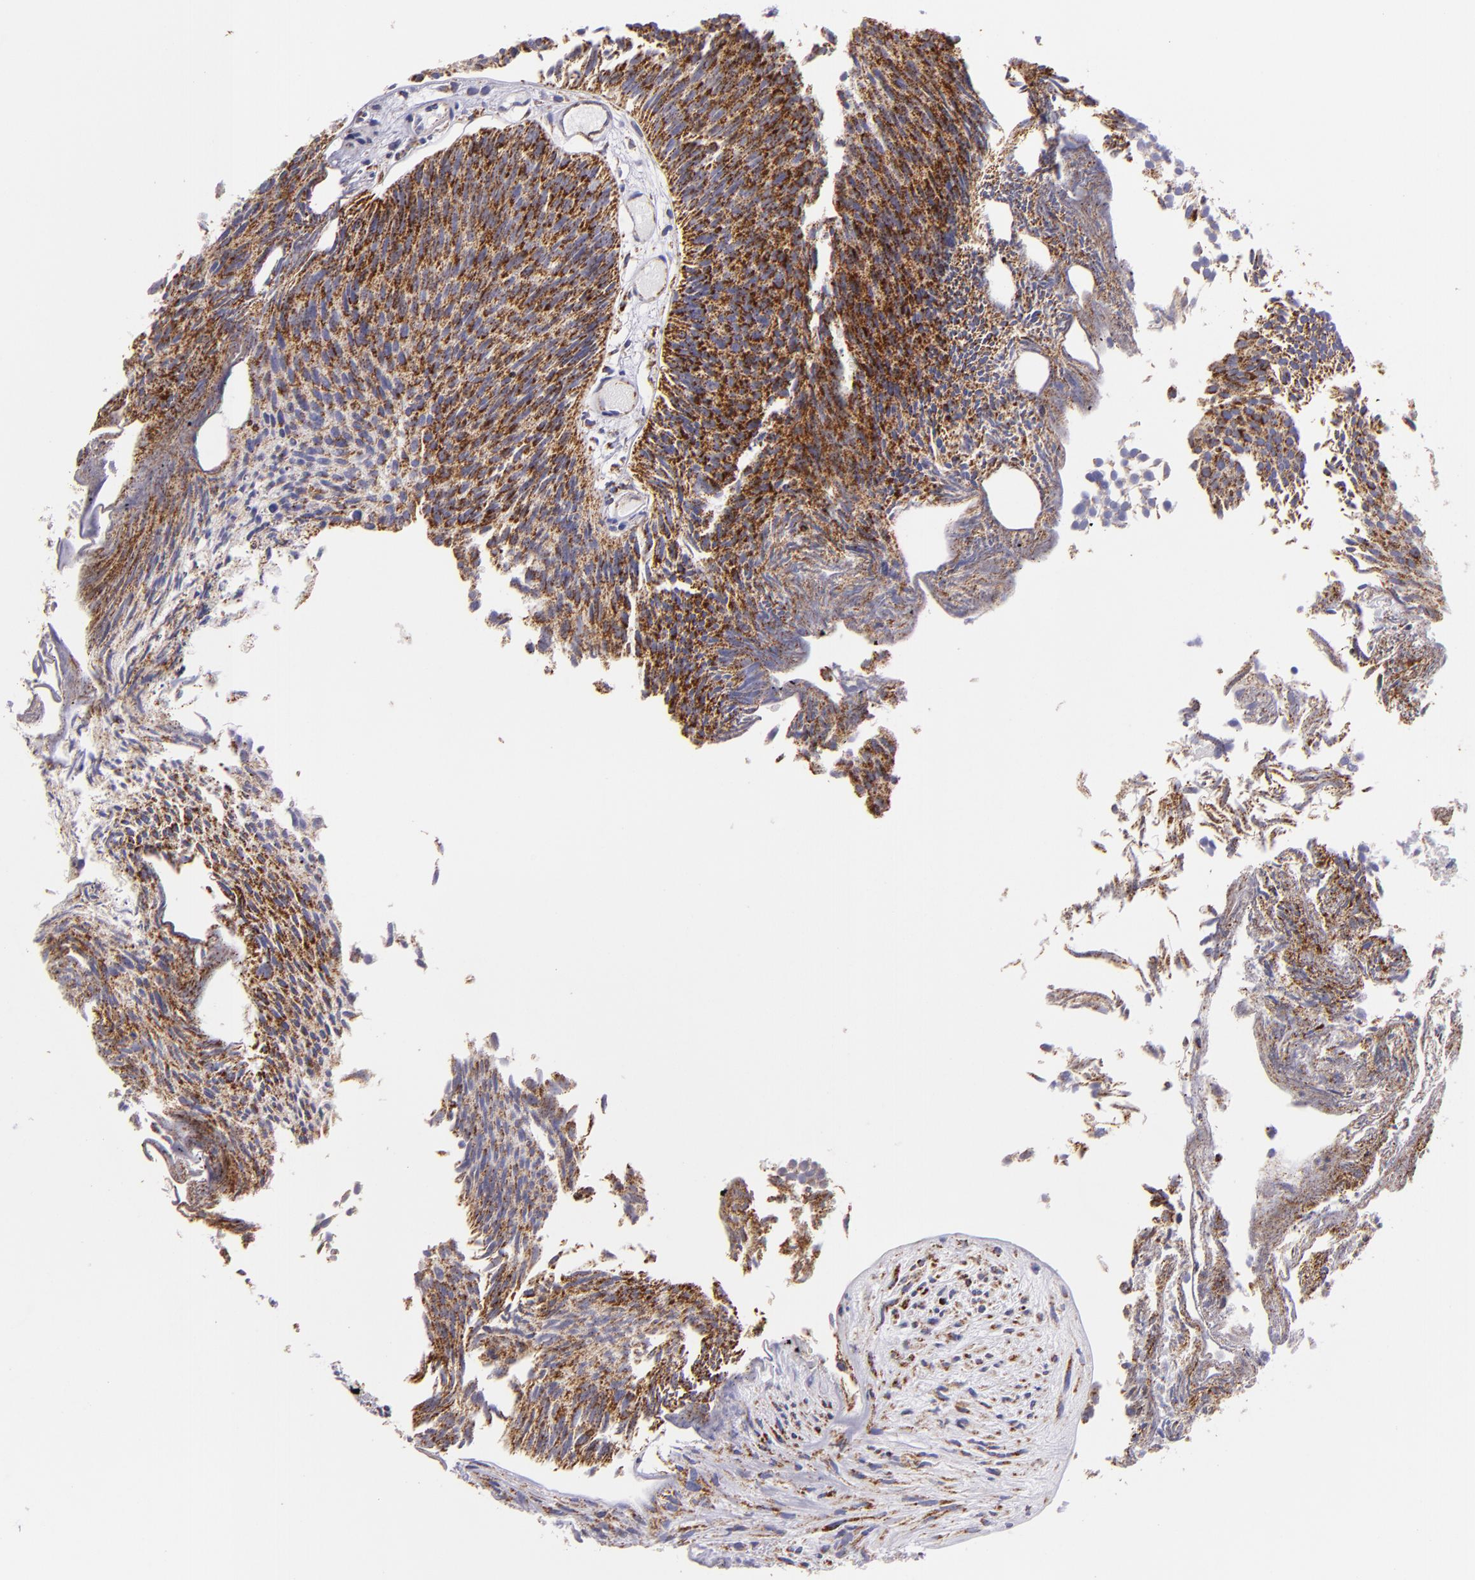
{"staining": {"intensity": "moderate", "quantity": "25%-75%", "location": "cytoplasmic/membranous"}, "tissue": "urothelial cancer", "cell_type": "Tumor cells", "image_type": "cancer", "snomed": [{"axis": "morphology", "description": "Urothelial carcinoma, Low grade"}, {"axis": "topography", "description": "Urinary bladder"}], "caption": "Immunohistochemical staining of human urothelial cancer demonstrates moderate cytoplasmic/membranous protein expression in approximately 25%-75% of tumor cells.", "gene": "HSPD1", "patient": {"sex": "male", "age": 84}}